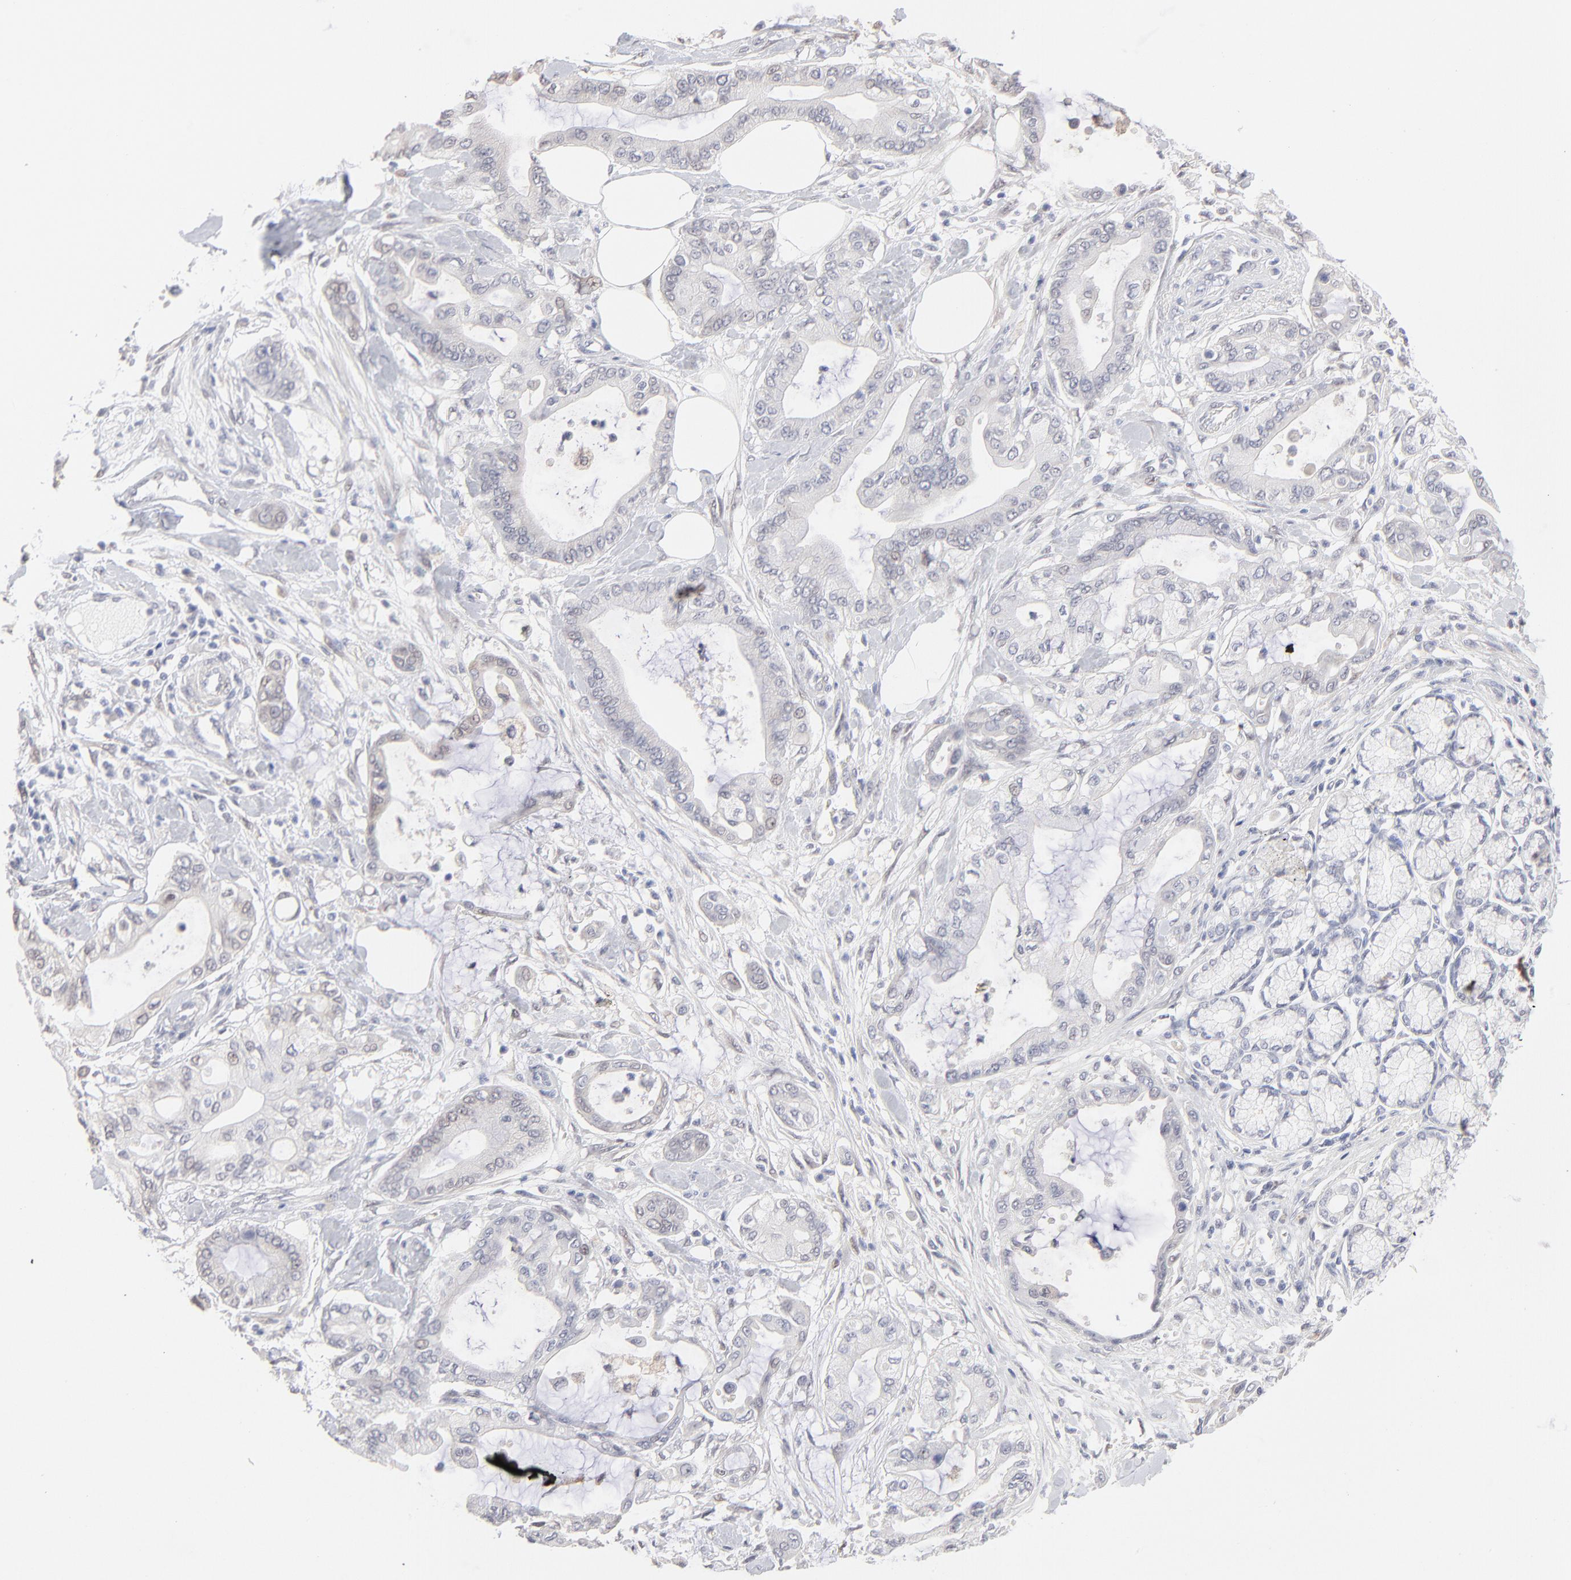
{"staining": {"intensity": "weak", "quantity": "<25%", "location": "nuclear"}, "tissue": "pancreatic cancer", "cell_type": "Tumor cells", "image_type": "cancer", "snomed": [{"axis": "morphology", "description": "Adenocarcinoma, NOS"}, {"axis": "morphology", "description": "Adenocarcinoma, metastatic, NOS"}, {"axis": "topography", "description": "Lymph node"}, {"axis": "topography", "description": "Pancreas"}, {"axis": "topography", "description": "Duodenum"}], "caption": "Immunohistochemistry (IHC) micrograph of human pancreatic metastatic adenocarcinoma stained for a protein (brown), which reveals no expression in tumor cells.", "gene": "RBM3", "patient": {"sex": "female", "age": 64}}